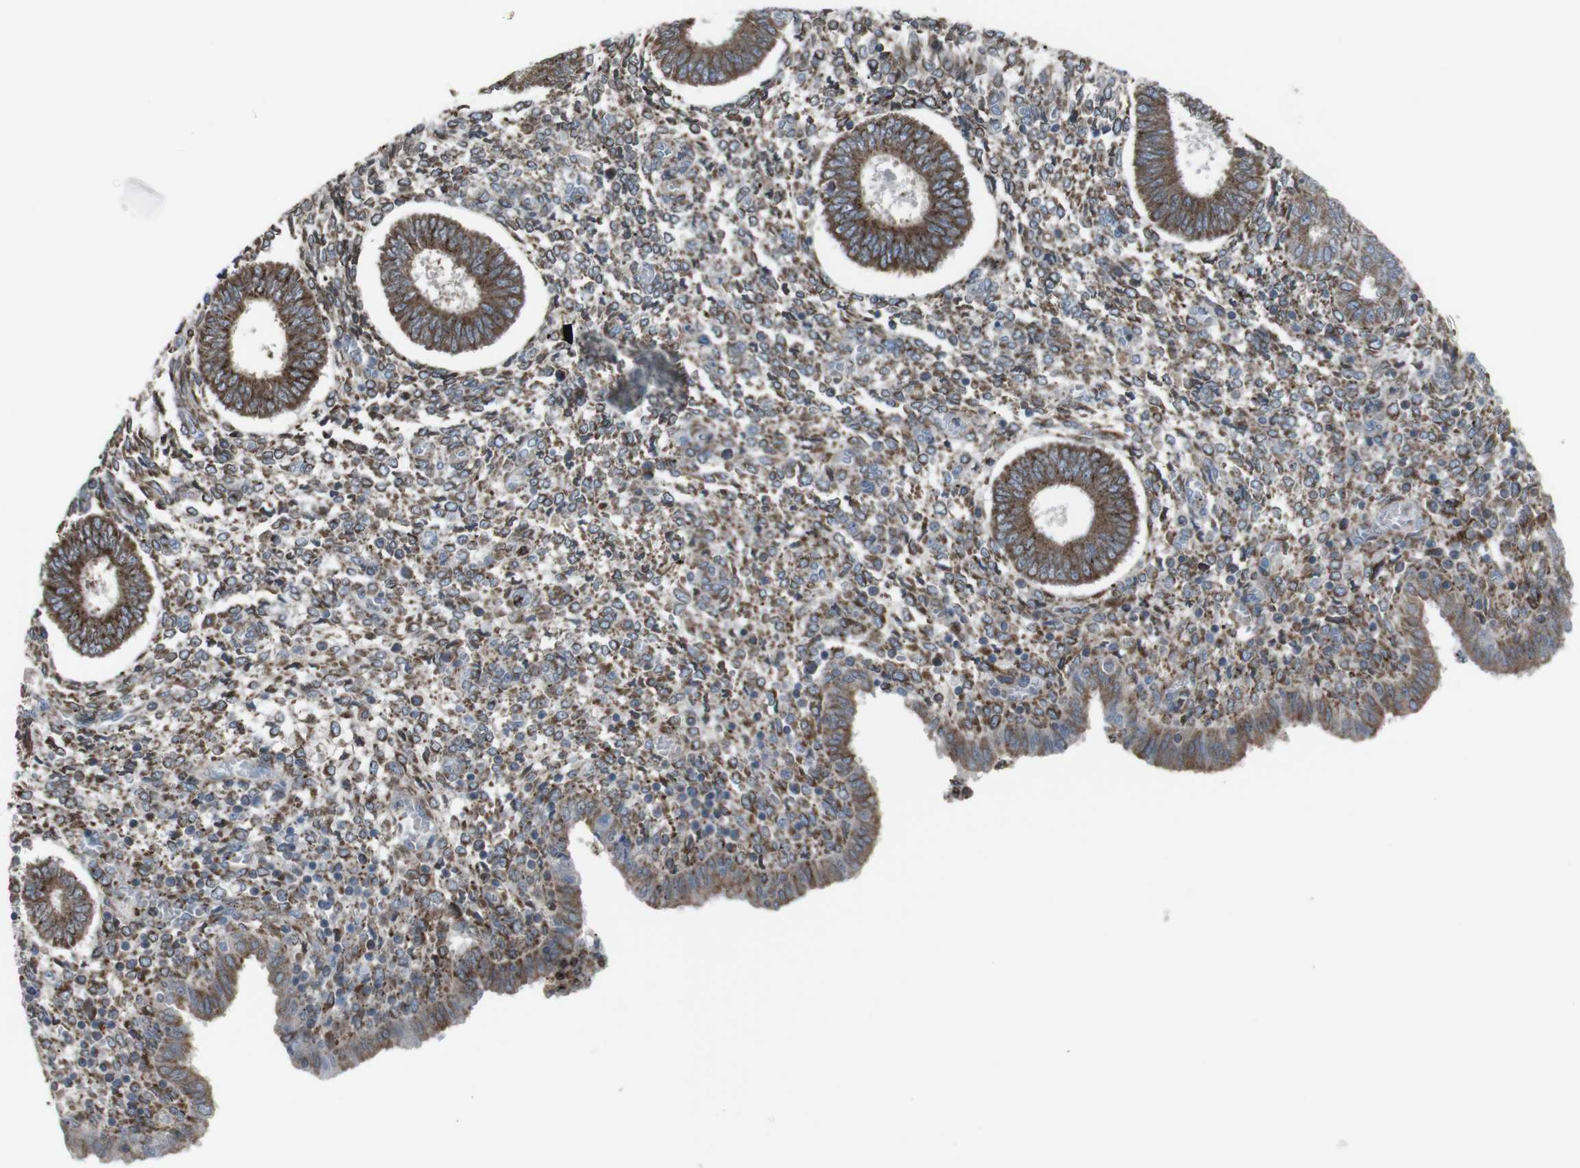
{"staining": {"intensity": "moderate", "quantity": ">75%", "location": "cytoplasmic/membranous"}, "tissue": "endometrium", "cell_type": "Cells in endometrial stroma", "image_type": "normal", "snomed": [{"axis": "morphology", "description": "Normal tissue, NOS"}, {"axis": "topography", "description": "Endometrium"}], "caption": "The immunohistochemical stain labels moderate cytoplasmic/membranous staining in cells in endometrial stroma of unremarkable endometrium. (DAB IHC, brown staining for protein, blue staining for nuclei).", "gene": "LNPK", "patient": {"sex": "female", "age": 35}}